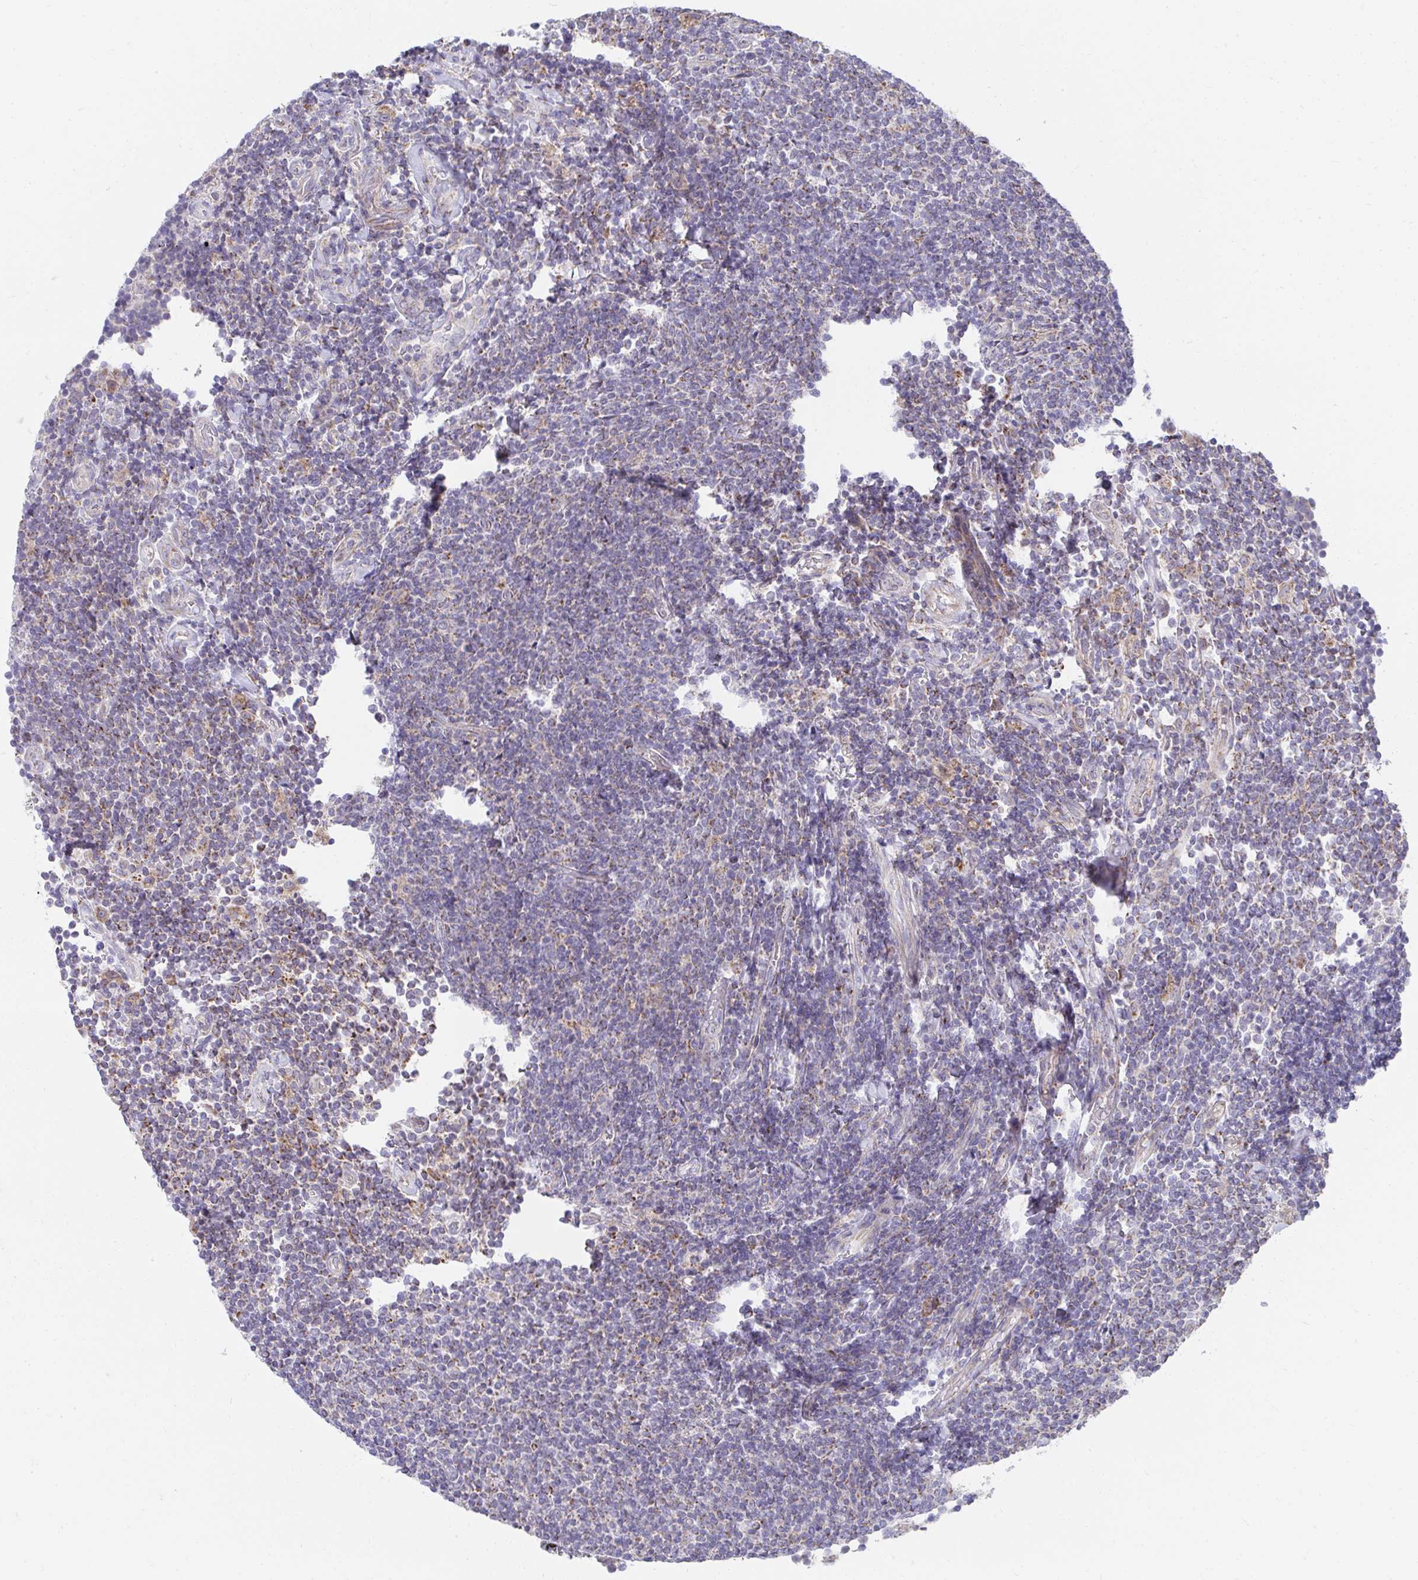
{"staining": {"intensity": "weak", "quantity": "<25%", "location": "cytoplasmic/membranous"}, "tissue": "lymphoma", "cell_type": "Tumor cells", "image_type": "cancer", "snomed": [{"axis": "morphology", "description": "Malignant lymphoma, non-Hodgkin's type, Low grade"}, {"axis": "topography", "description": "Lymph node"}], "caption": "Immunohistochemistry histopathology image of human low-grade malignant lymphoma, non-Hodgkin's type stained for a protein (brown), which exhibits no positivity in tumor cells. (Immunohistochemistry, brightfield microscopy, high magnification).", "gene": "PRRG3", "patient": {"sex": "male", "age": 52}}